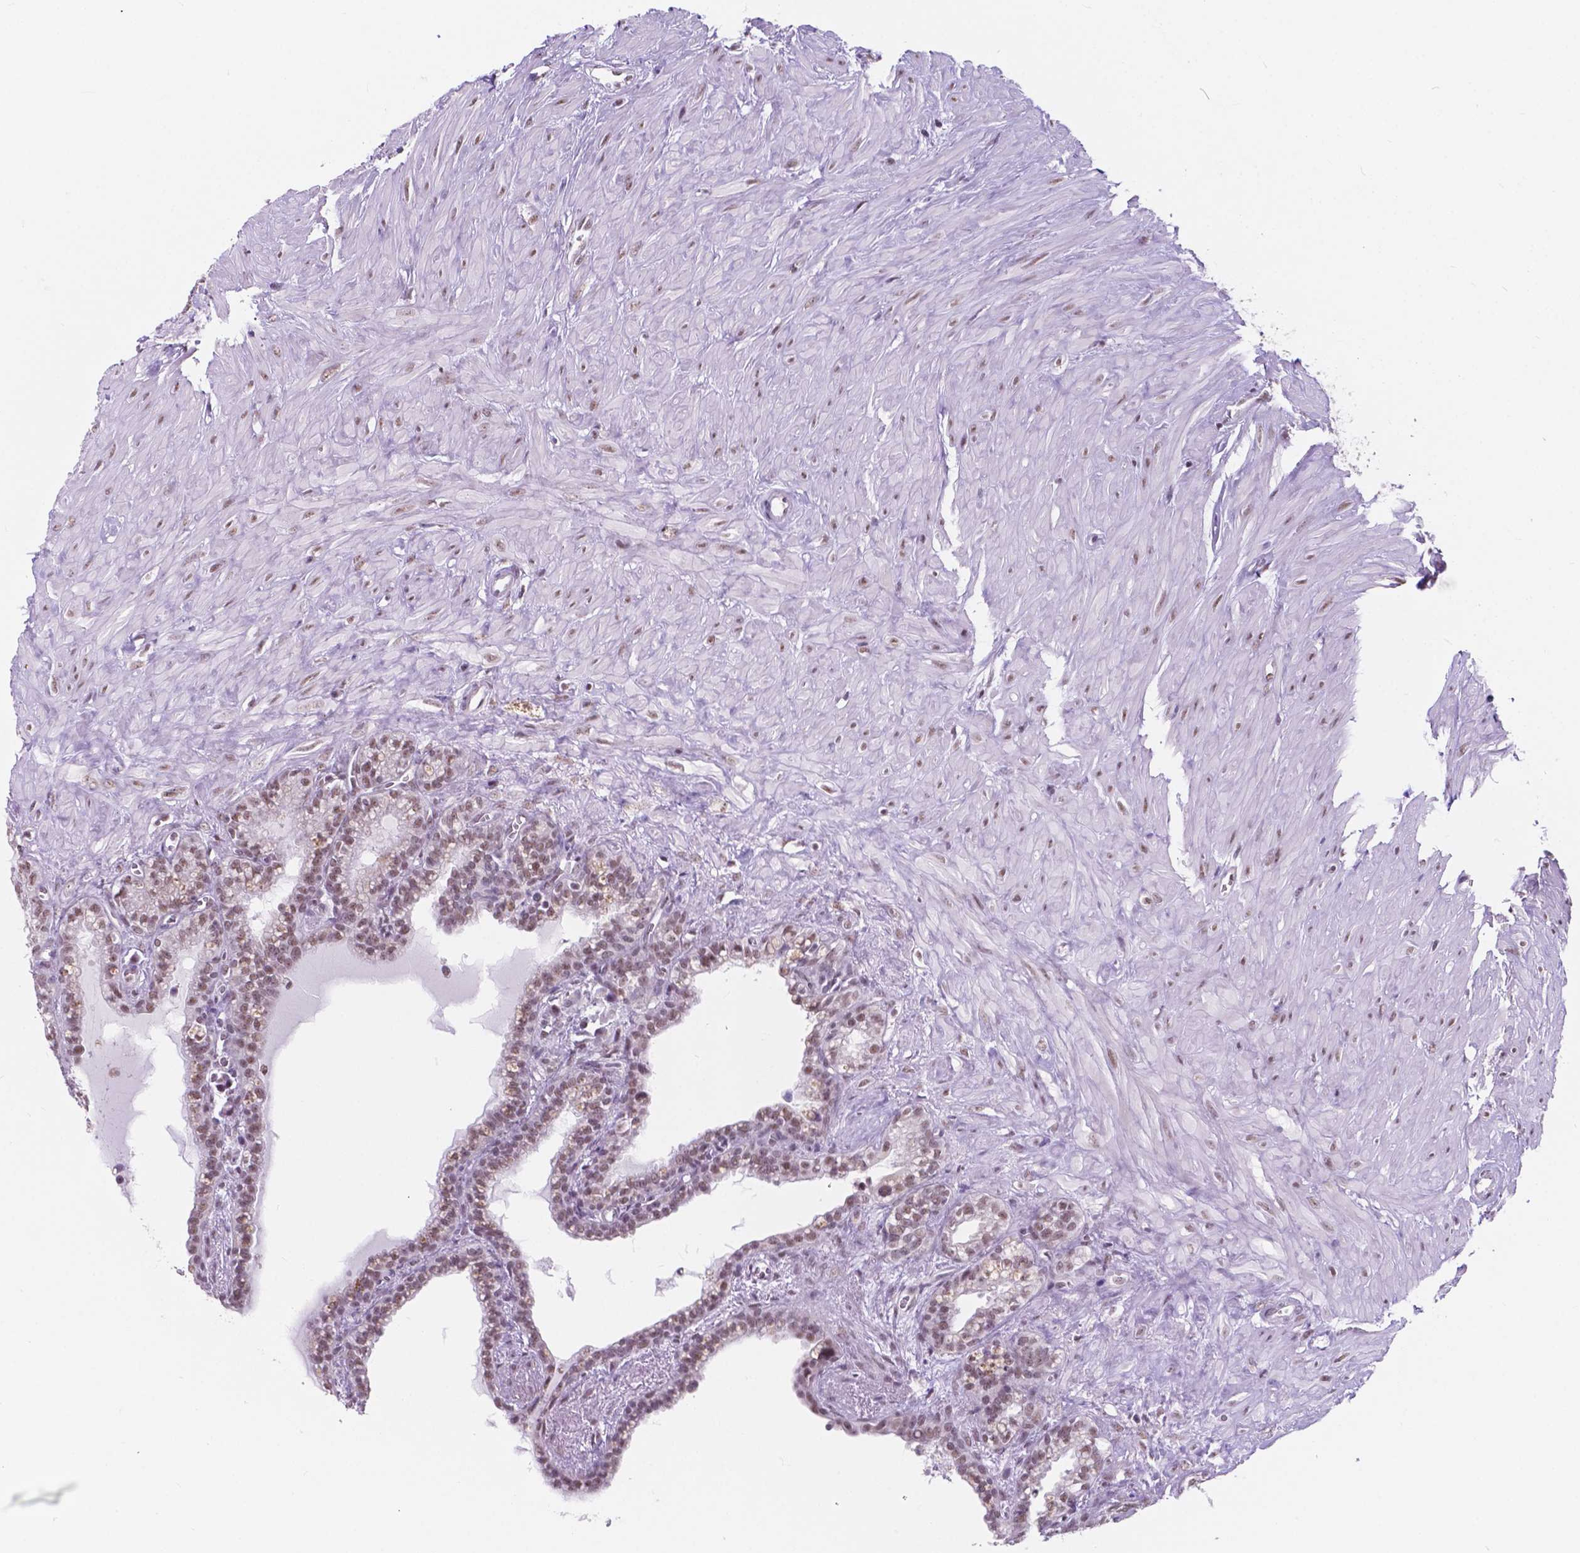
{"staining": {"intensity": "weak", "quantity": "25%-75%", "location": "nuclear"}, "tissue": "seminal vesicle", "cell_type": "Glandular cells", "image_type": "normal", "snomed": [{"axis": "morphology", "description": "Normal tissue, NOS"}, {"axis": "morphology", "description": "Urothelial carcinoma, NOS"}, {"axis": "topography", "description": "Urinary bladder"}, {"axis": "topography", "description": "Seminal veicle"}], "caption": "IHC image of normal human seminal vesicle stained for a protein (brown), which shows low levels of weak nuclear positivity in about 25%-75% of glandular cells.", "gene": "BCAS2", "patient": {"sex": "male", "age": 76}}